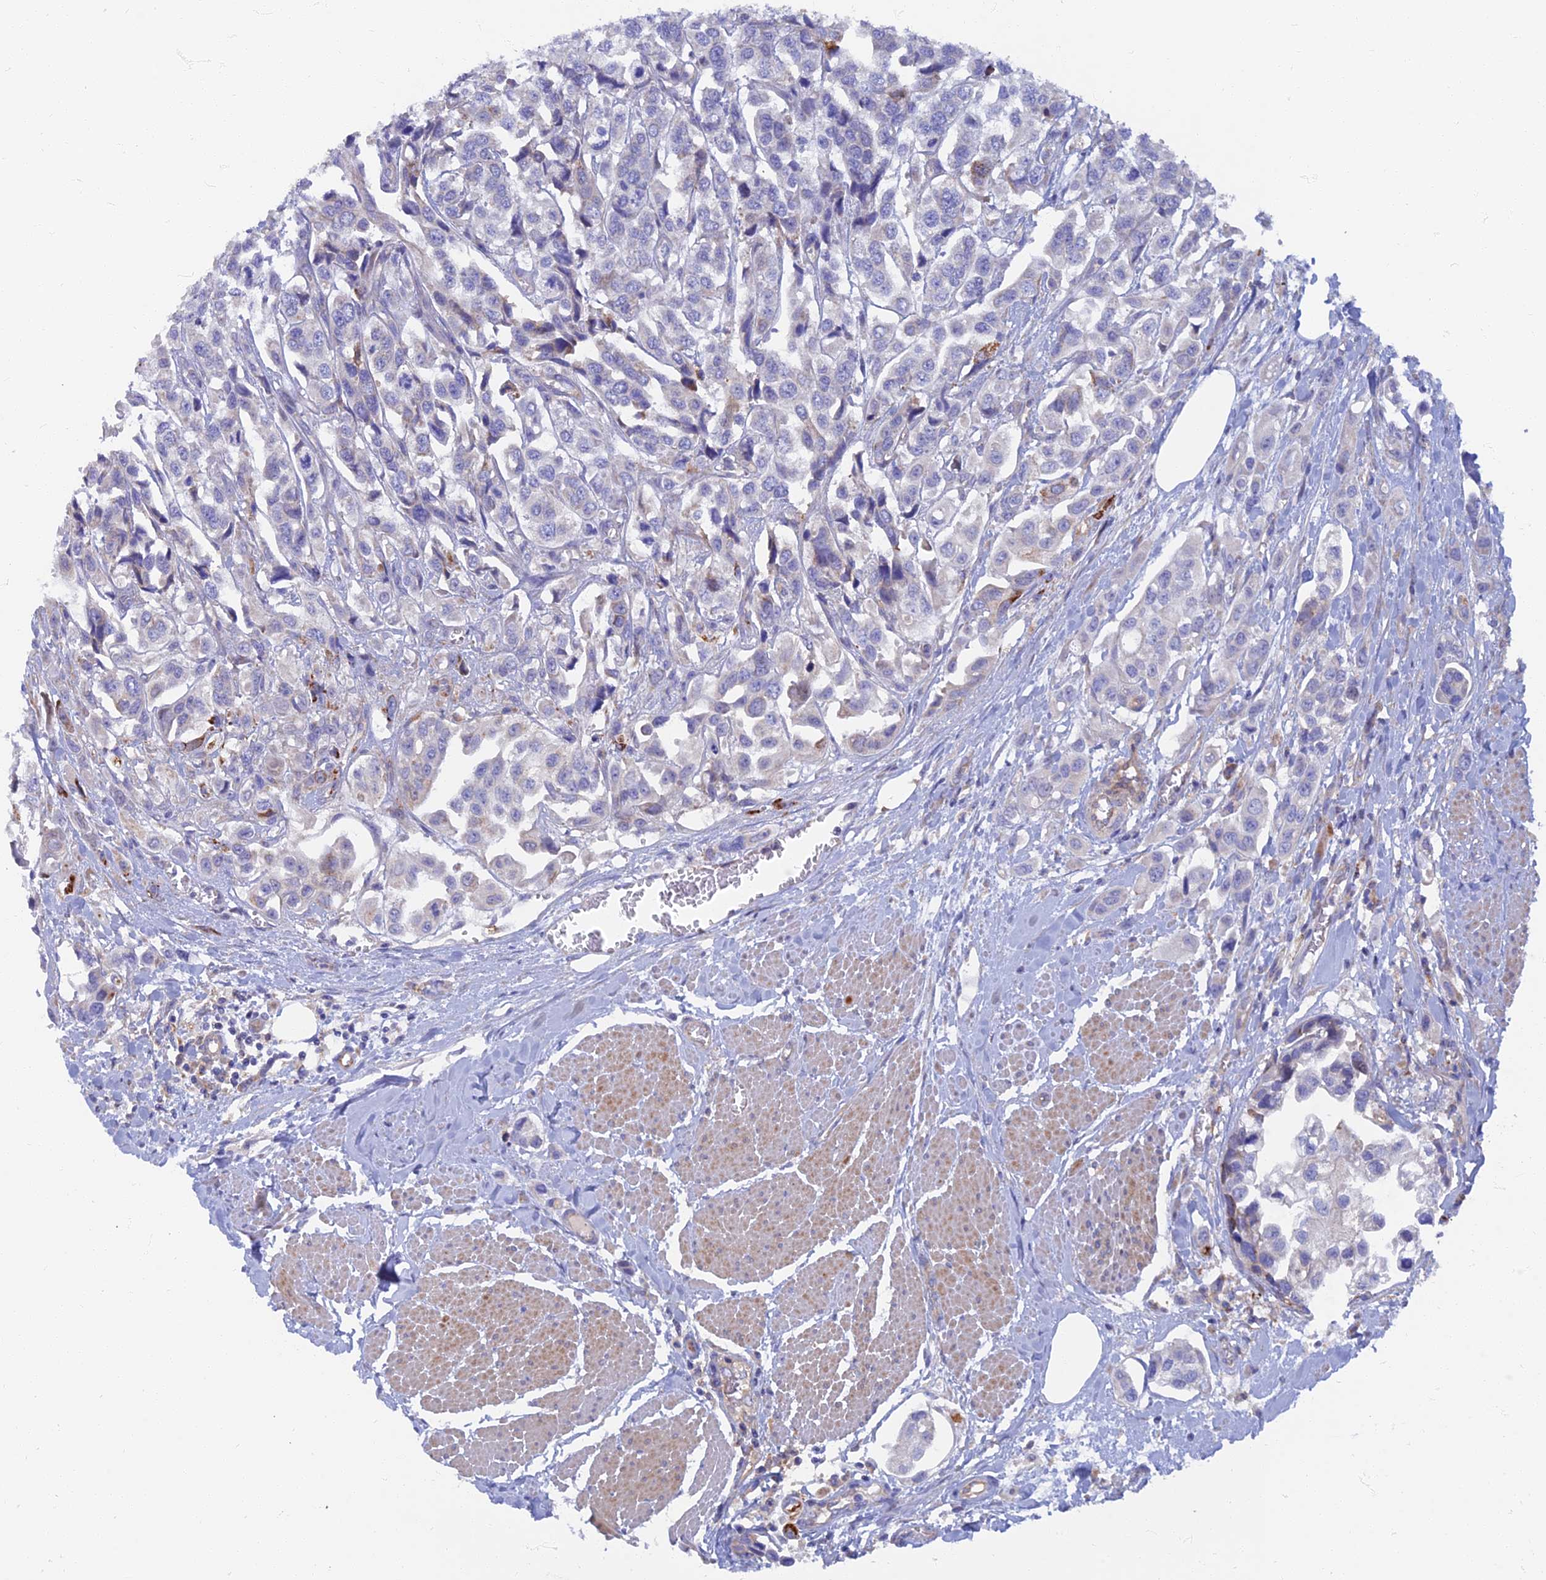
{"staining": {"intensity": "negative", "quantity": "none", "location": "none"}, "tissue": "urothelial cancer", "cell_type": "Tumor cells", "image_type": "cancer", "snomed": [{"axis": "morphology", "description": "Urothelial carcinoma, High grade"}, {"axis": "topography", "description": "Urinary bladder"}], "caption": "Immunohistochemistry (IHC) of urothelial cancer reveals no staining in tumor cells.", "gene": "TMEM44", "patient": {"sex": "male", "age": 67}}